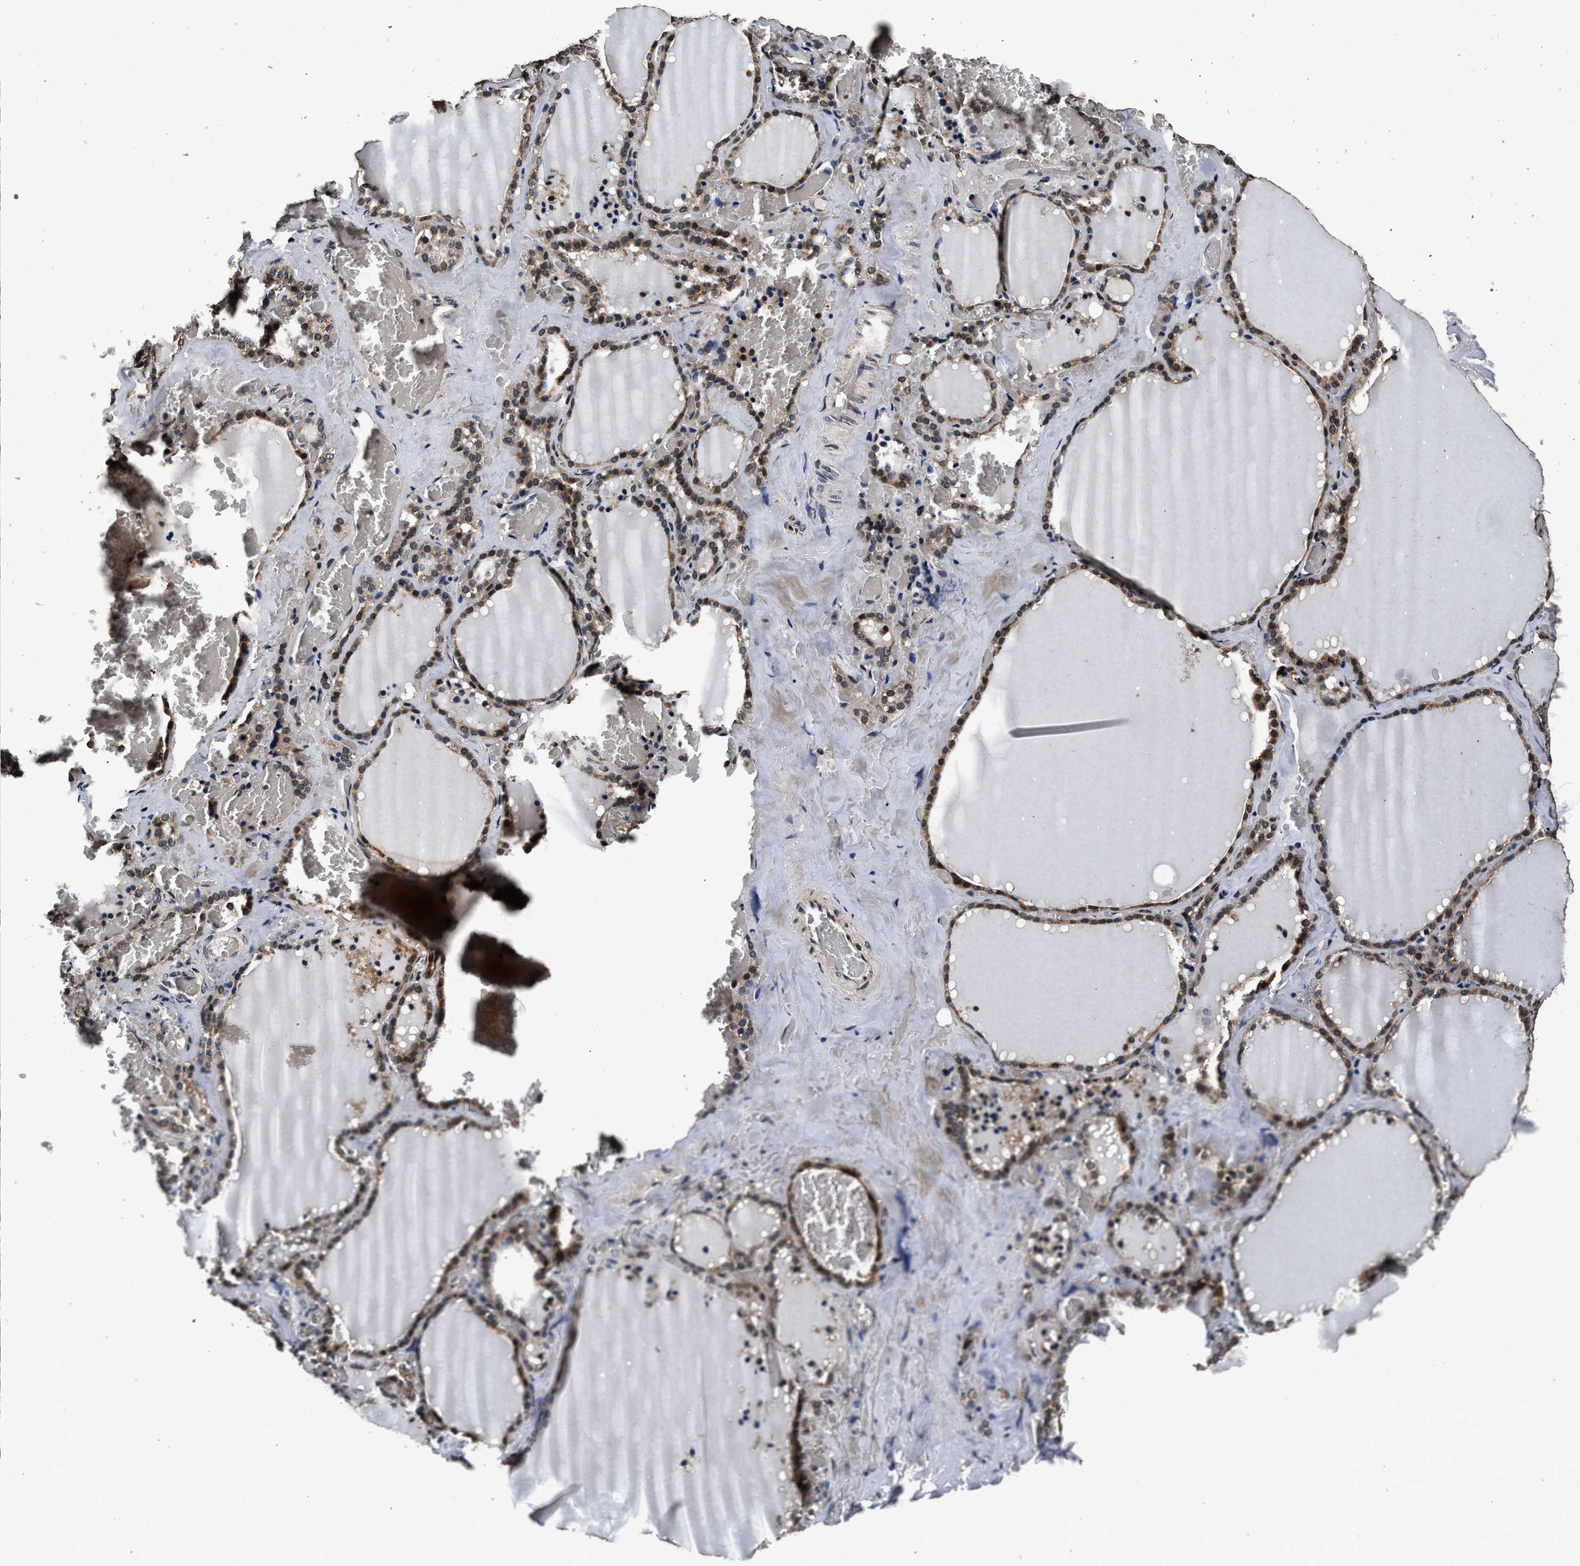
{"staining": {"intensity": "moderate", "quantity": ">75%", "location": "cytoplasmic/membranous,nuclear"}, "tissue": "thyroid gland", "cell_type": "Glandular cells", "image_type": "normal", "snomed": [{"axis": "morphology", "description": "Normal tissue, NOS"}, {"axis": "topography", "description": "Thyroid gland"}], "caption": "Thyroid gland stained with DAB IHC reveals medium levels of moderate cytoplasmic/membranous,nuclear expression in about >75% of glandular cells. The staining was performed using DAB (3,3'-diaminobenzidine) to visualize the protein expression in brown, while the nuclei were stained in blue with hematoxylin (Magnification: 20x).", "gene": "CSTF1", "patient": {"sex": "female", "age": 22}}